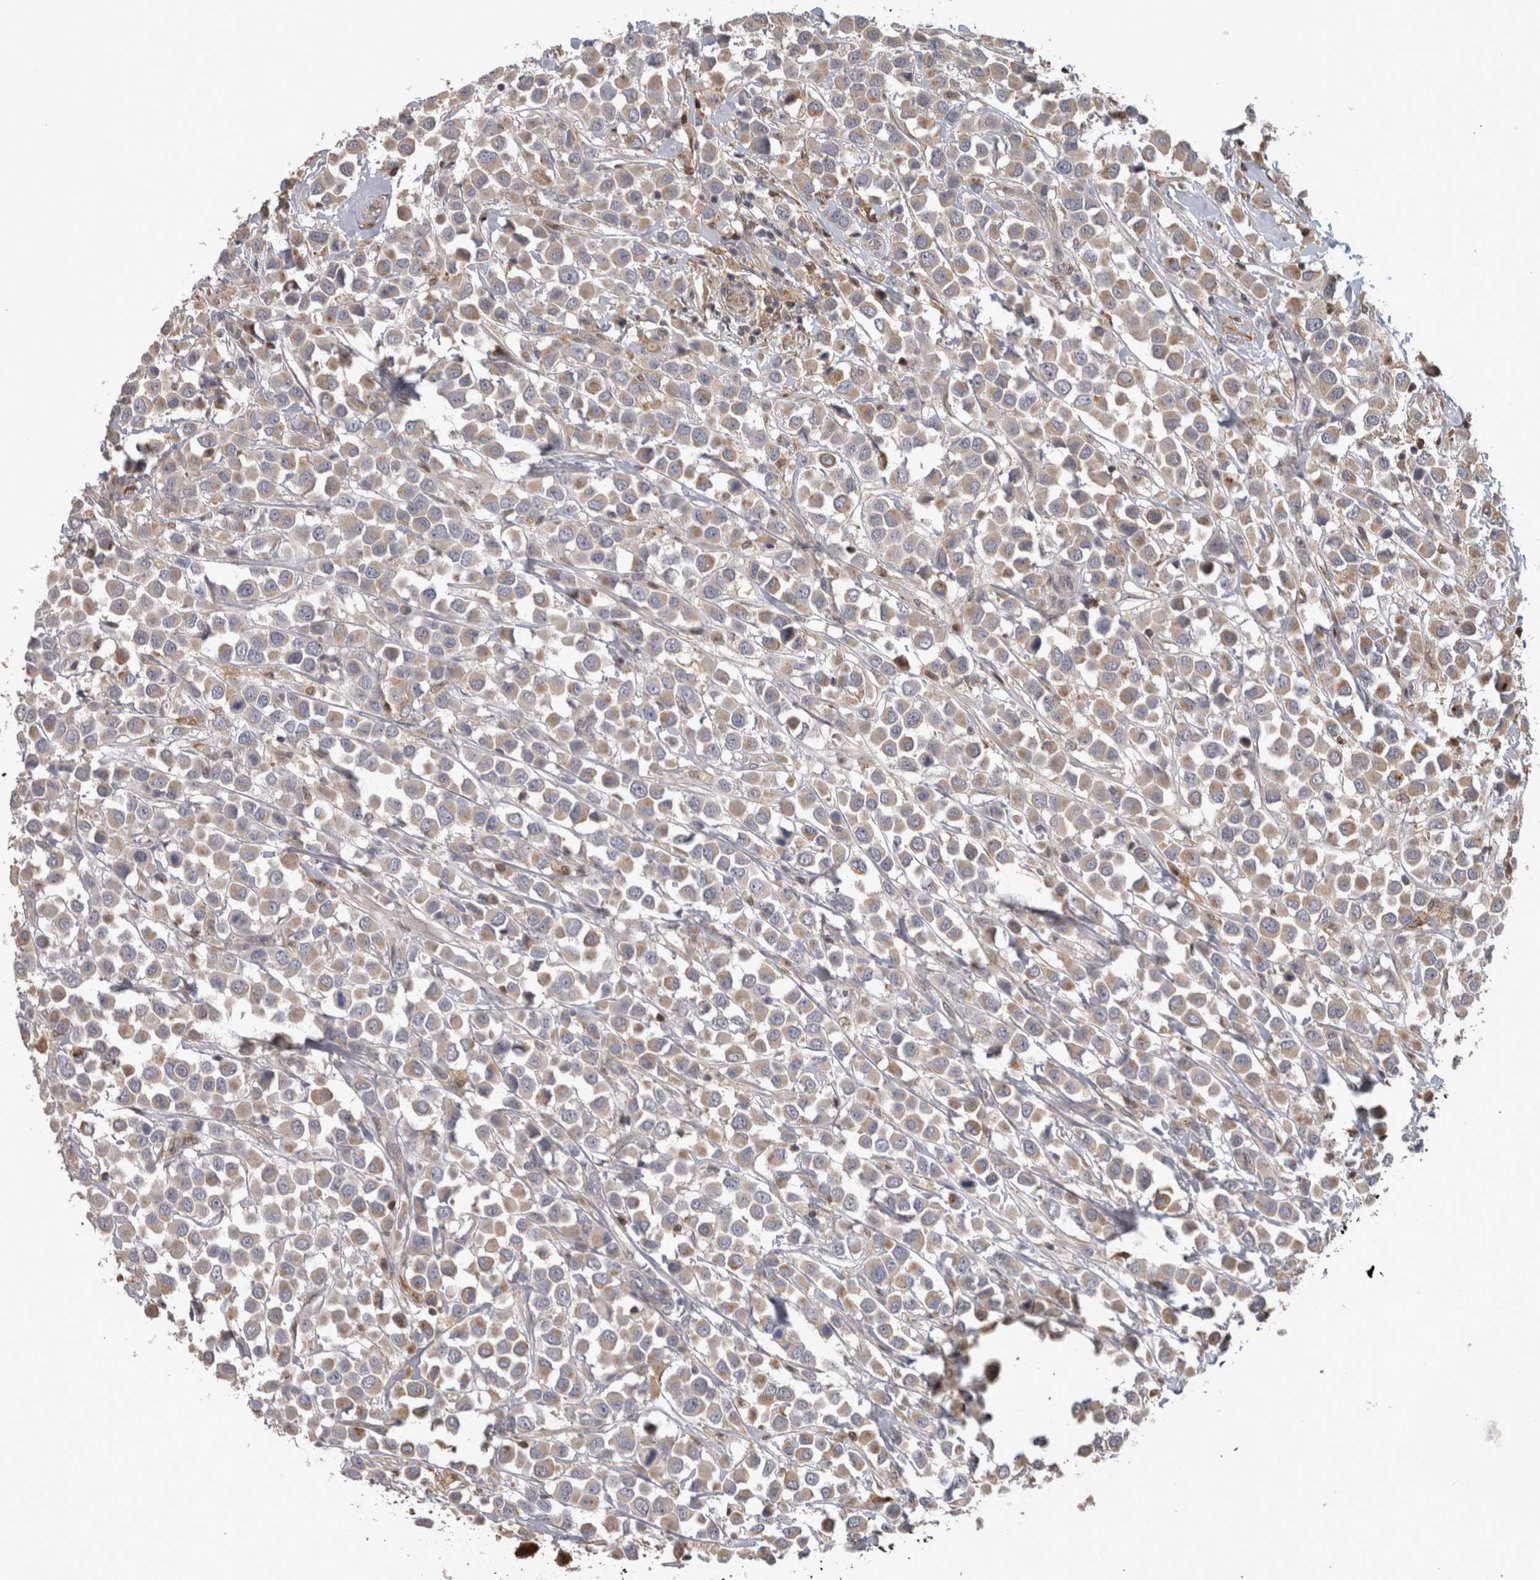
{"staining": {"intensity": "weak", "quantity": "<25%", "location": "cytoplasmic/membranous"}, "tissue": "breast cancer", "cell_type": "Tumor cells", "image_type": "cancer", "snomed": [{"axis": "morphology", "description": "Duct carcinoma"}, {"axis": "topography", "description": "Breast"}], "caption": "IHC histopathology image of invasive ductal carcinoma (breast) stained for a protein (brown), which demonstrates no staining in tumor cells.", "gene": "USH1G", "patient": {"sex": "female", "age": 61}}